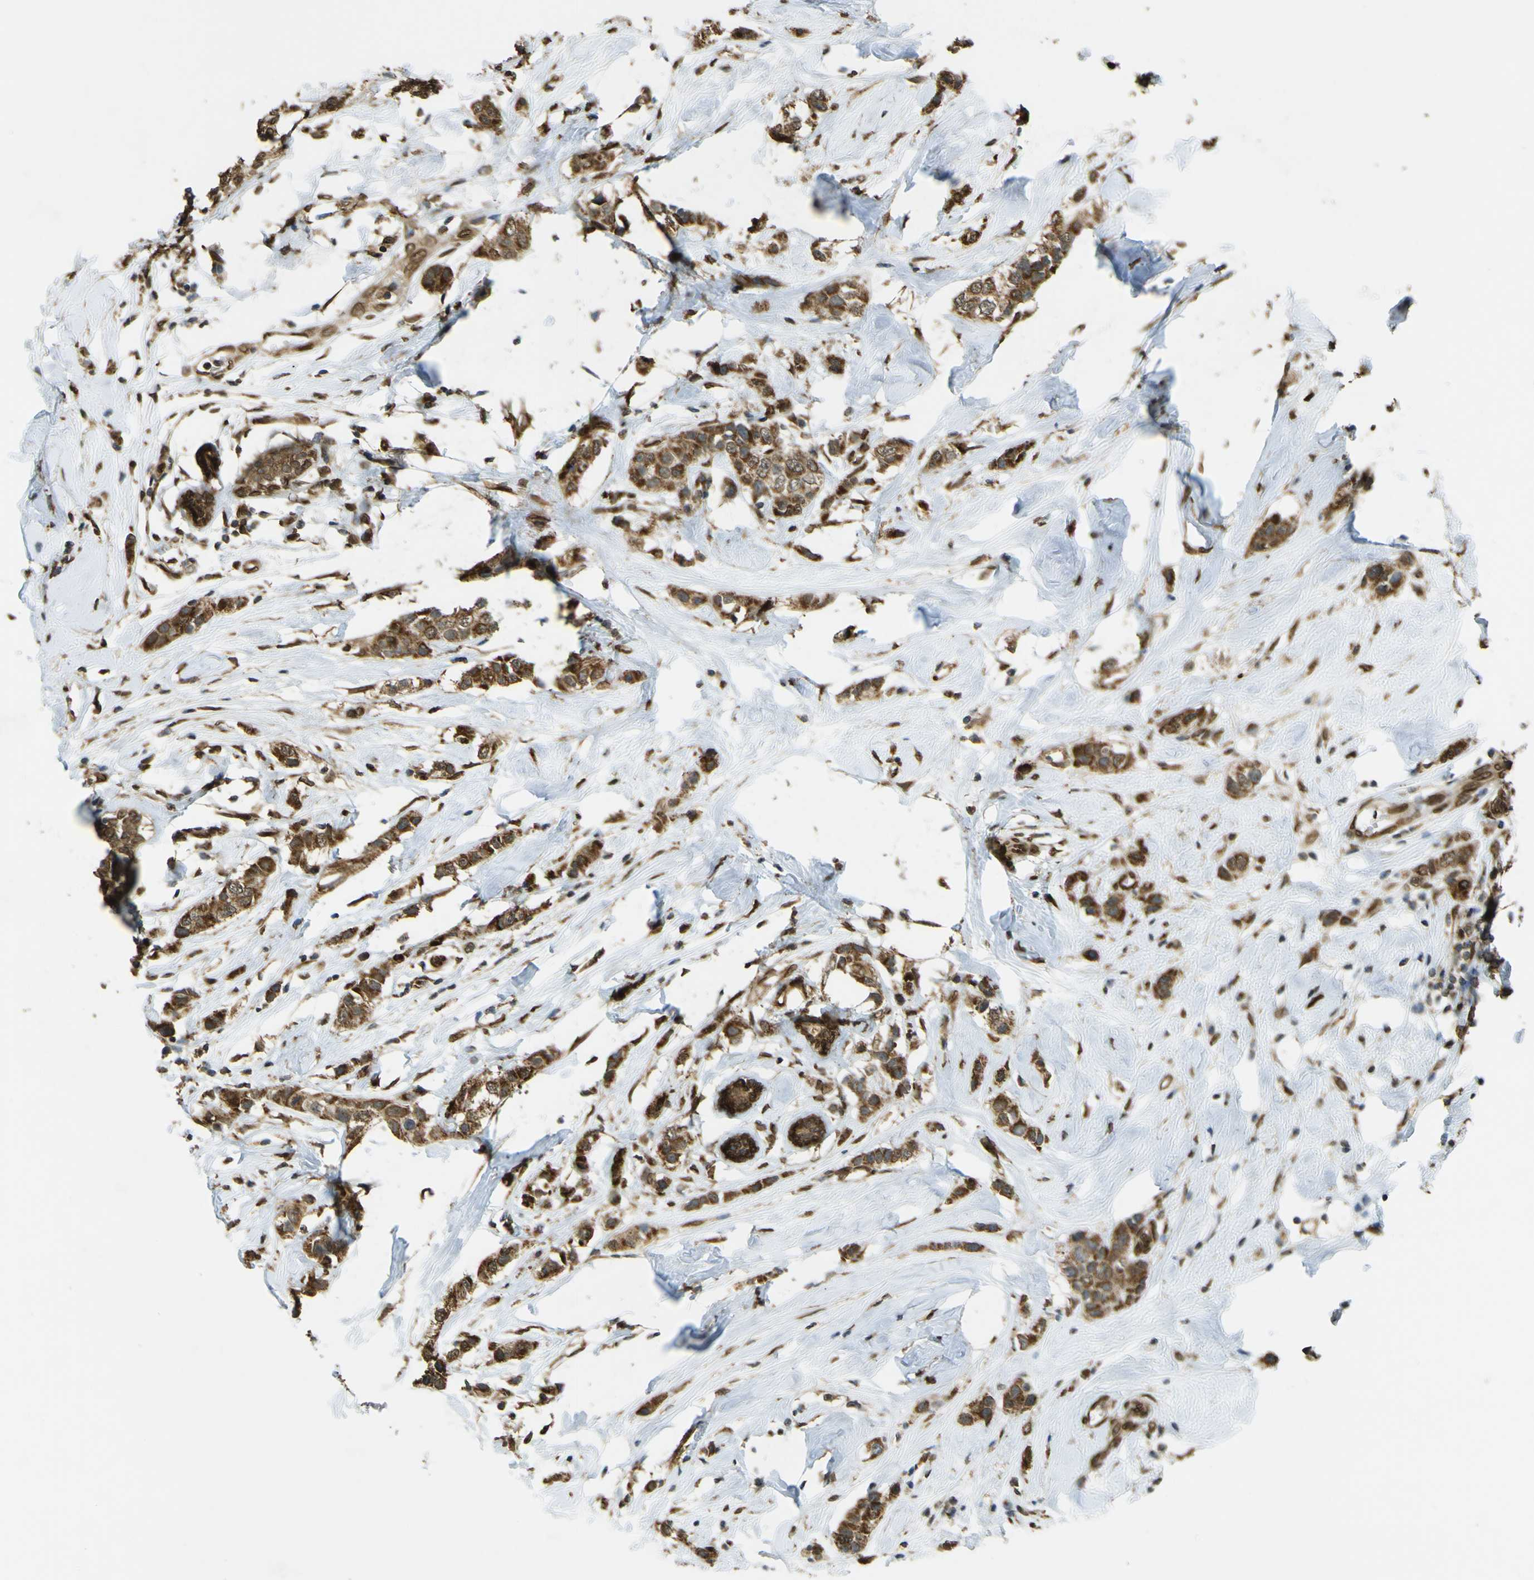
{"staining": {"intensity": "moderate", "quantity": ">75%", "location": "cytoplasmic/membranous"}, "tissue": "breast cancer", "cell_type": "Tumor cells", "image_type": "cancer", "snomed": [{"axis": "morphology", "description": "Normal tissue, NOS"}, {"axis": "morphology", "description": "Duct carcinoma"}, {"axis": "topography", "description": "Breast"}], "caption": "IHC staining of infiltrating ductal carcinoma (breast), which displays medium levels of moderate cytoplasmic/membranous staining in about >75% of tumor cells indicating moderate cytoplasmic/membranous protein positivity. The staining was performed using DAB (3,3'-diaminobenzidine) (brown) for protein detection and nuclei were counterstained in hematoxylin (blue).", "gene": "GALNT1", "patient": {"sex": "female", "age": 50}}